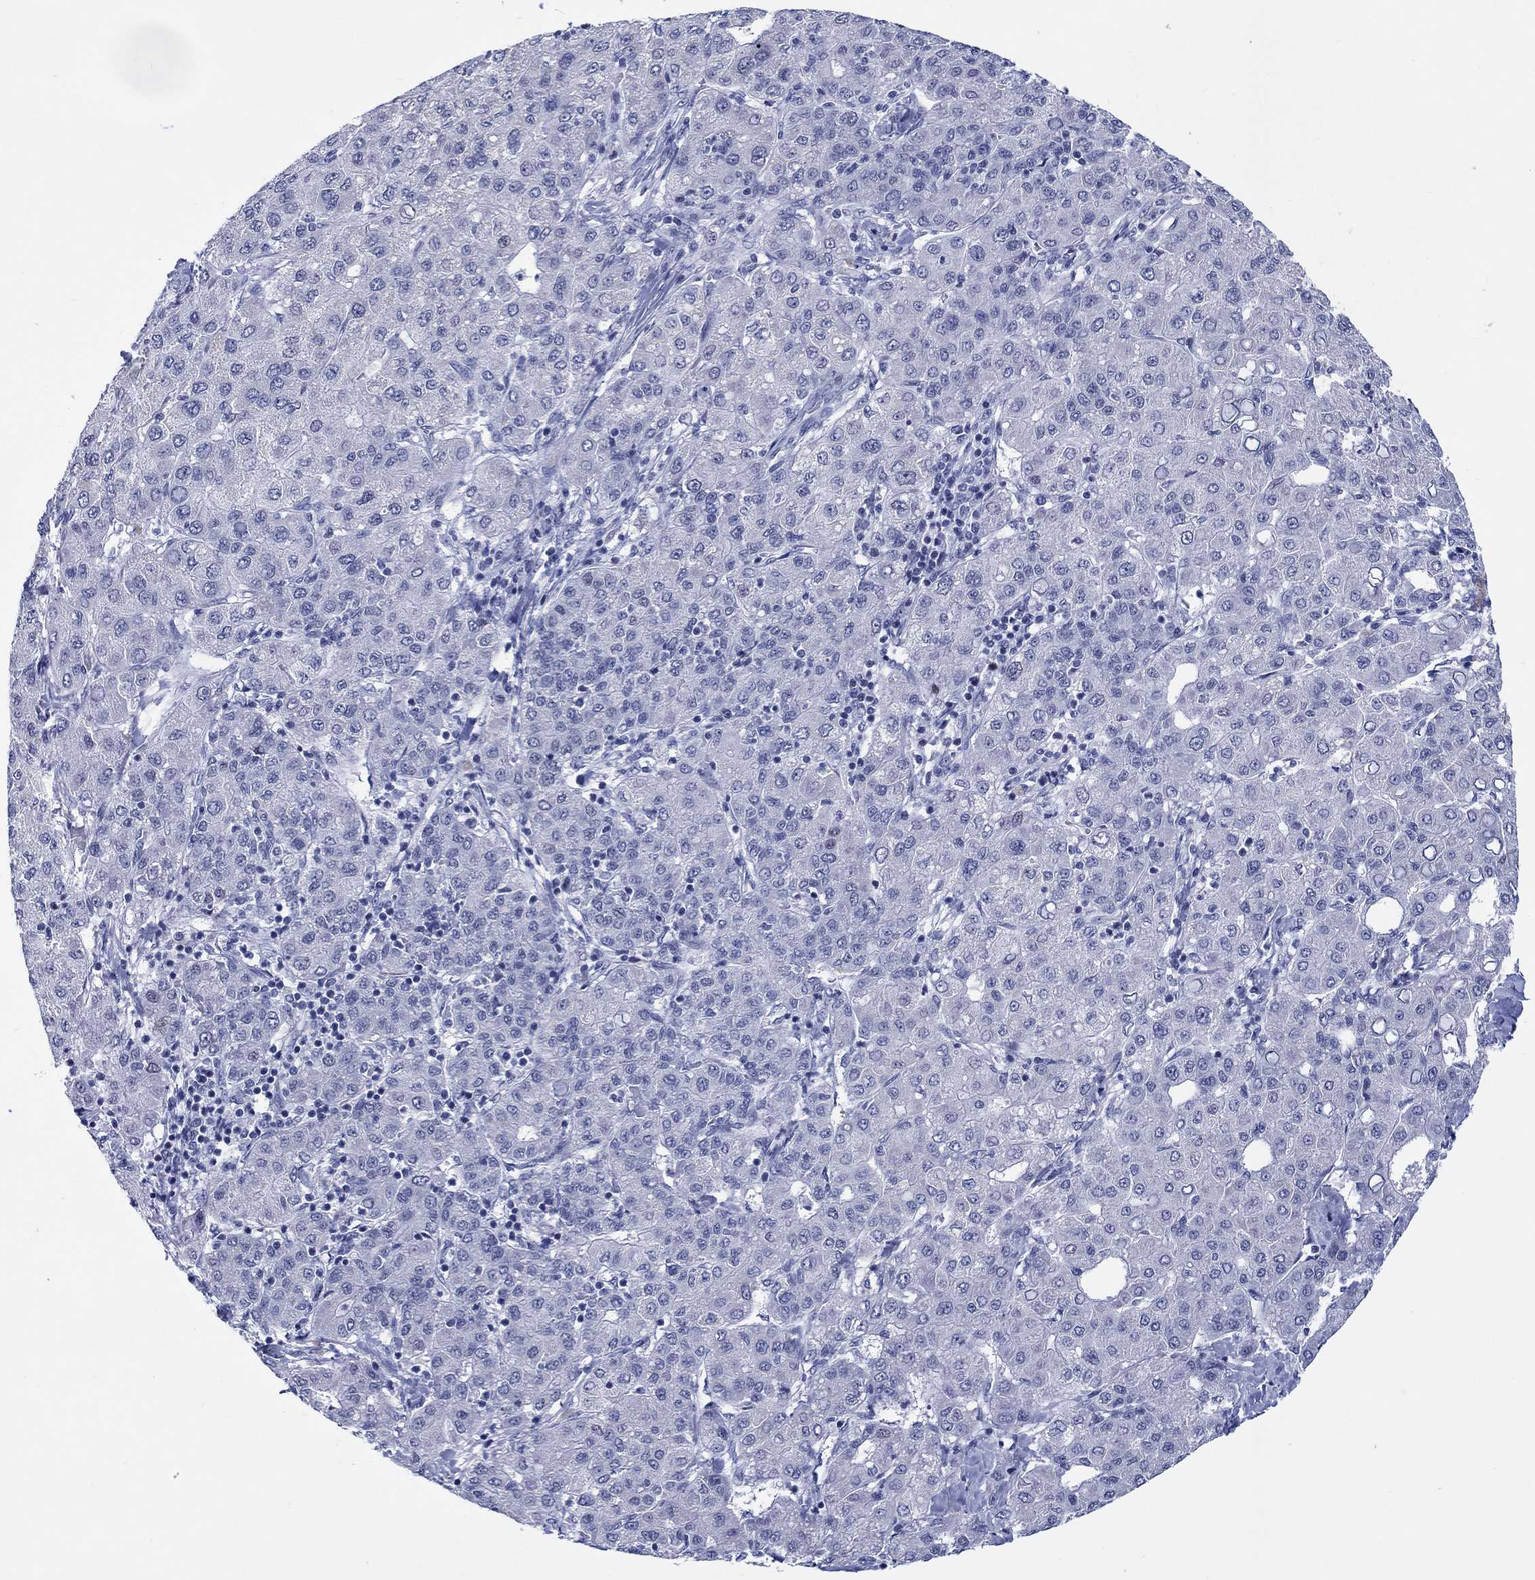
{"staining": {"intensity": "negative", "quantity": "none", "location": "none"}, "tissue": "liver cancer", "cell_type": "Tumor cells", "image_type": "cancer", "snomed": [{"axis": "morphology", "description": "Carcinoma, Hepatocellular, NOS"}, {"axis": "topography", "description": "Liver"}], "caption": "Tumor cells show no significant protein expression in liver cancer. The staining was performed using DAB to visualize the protein expression in brown, while the nuclei were stained in blue with hematoxylin (Magnification: 20x).", "gene": "CDCA2", "patient": {"sex": "male", "age": 65}}